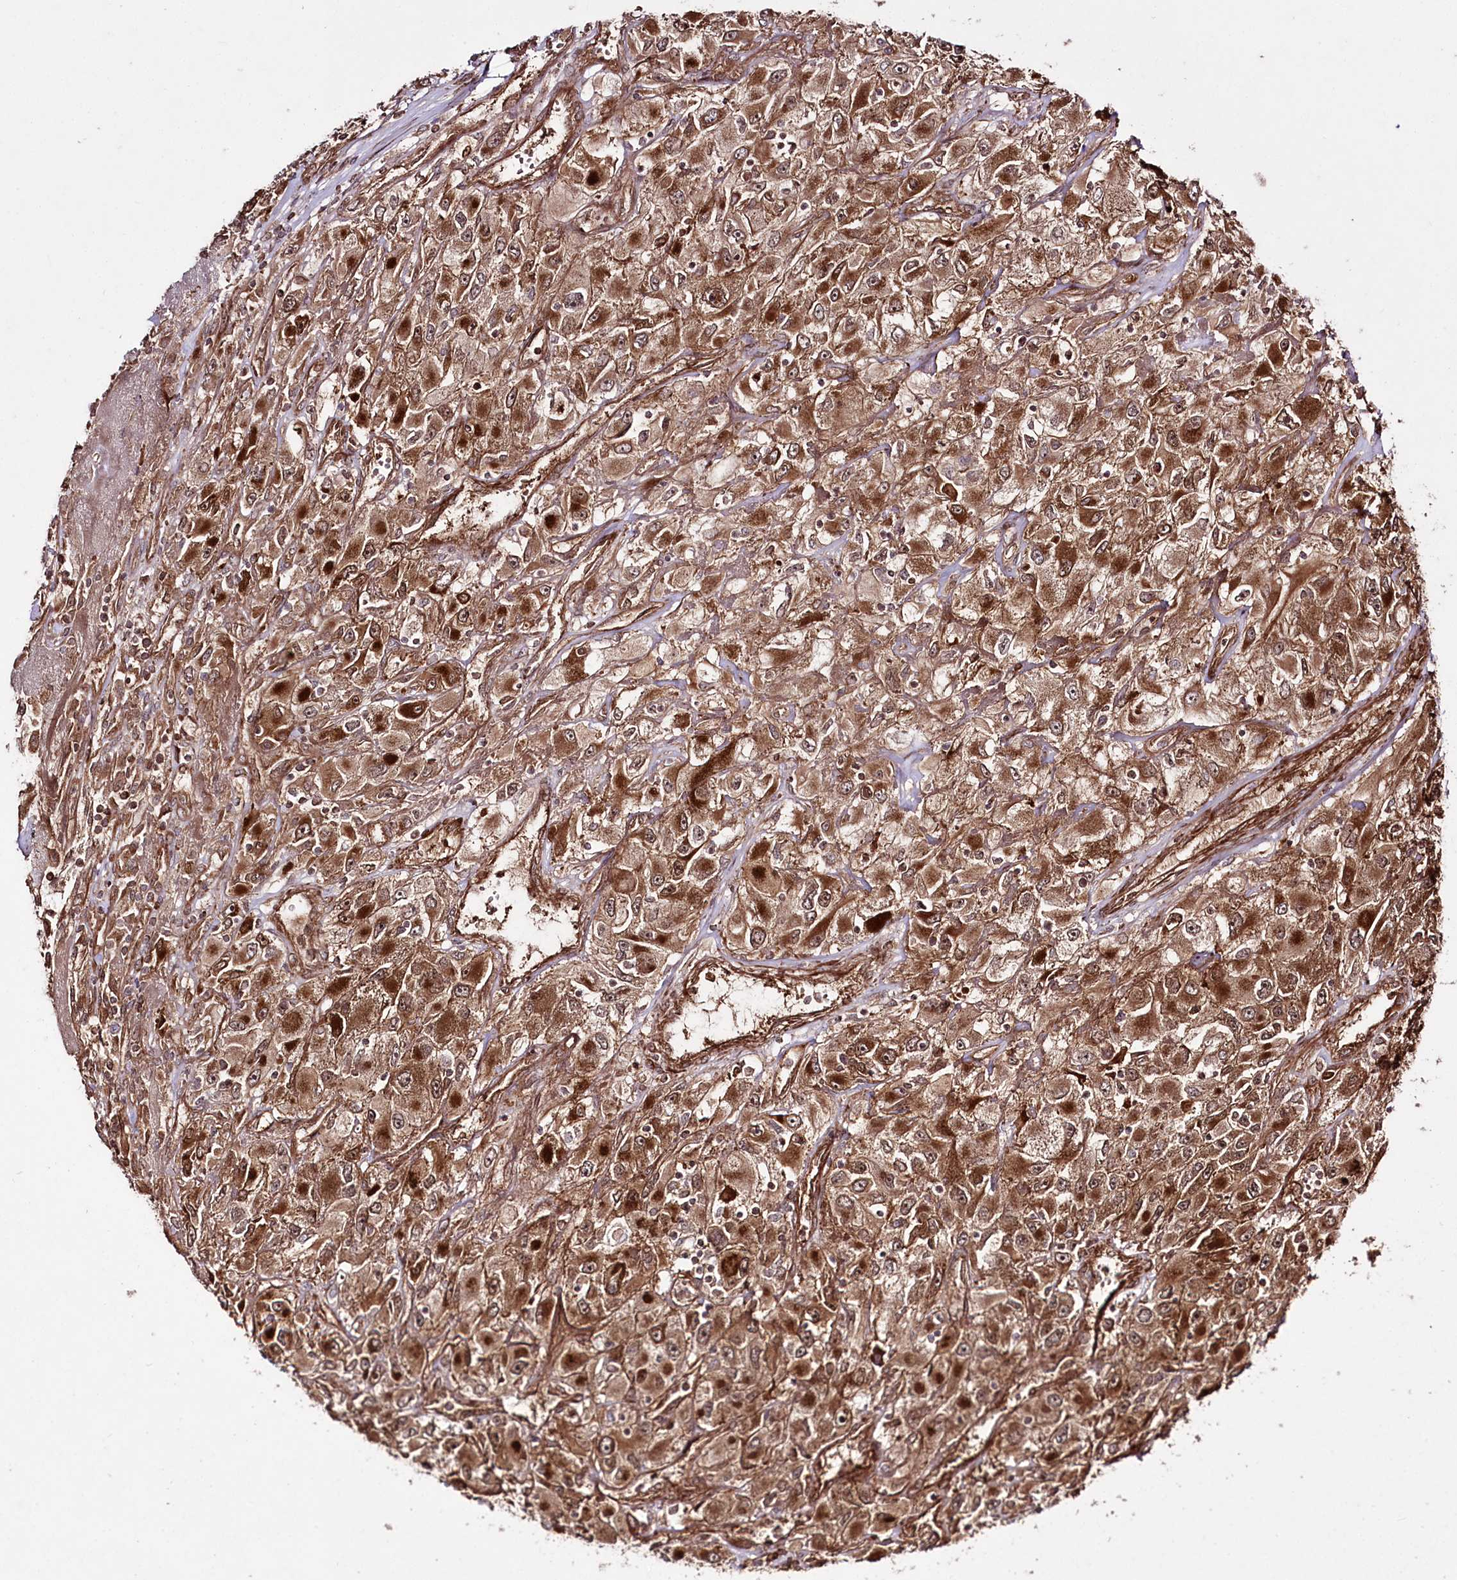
{"staining": {"intensity": "strong", "quantity": ">75%", "location": "cytoplasmic/membranous"}, "tissue": "renal cancer", "cell_type": "Tumor cells", "image_type": "cancer", "snomed": [{"axis": "morphology", "description": "Adenocarcinoma, NOS"}, {"axis": "topography", "description": "Kidney"}], "caption": "IHC of human renal cancer shows high levels of strong cytoplasmic/membranous positivity in about >75% of tumor cells.", "gene": "REXO2", "patient": {"sex": "female", "age": 52}}